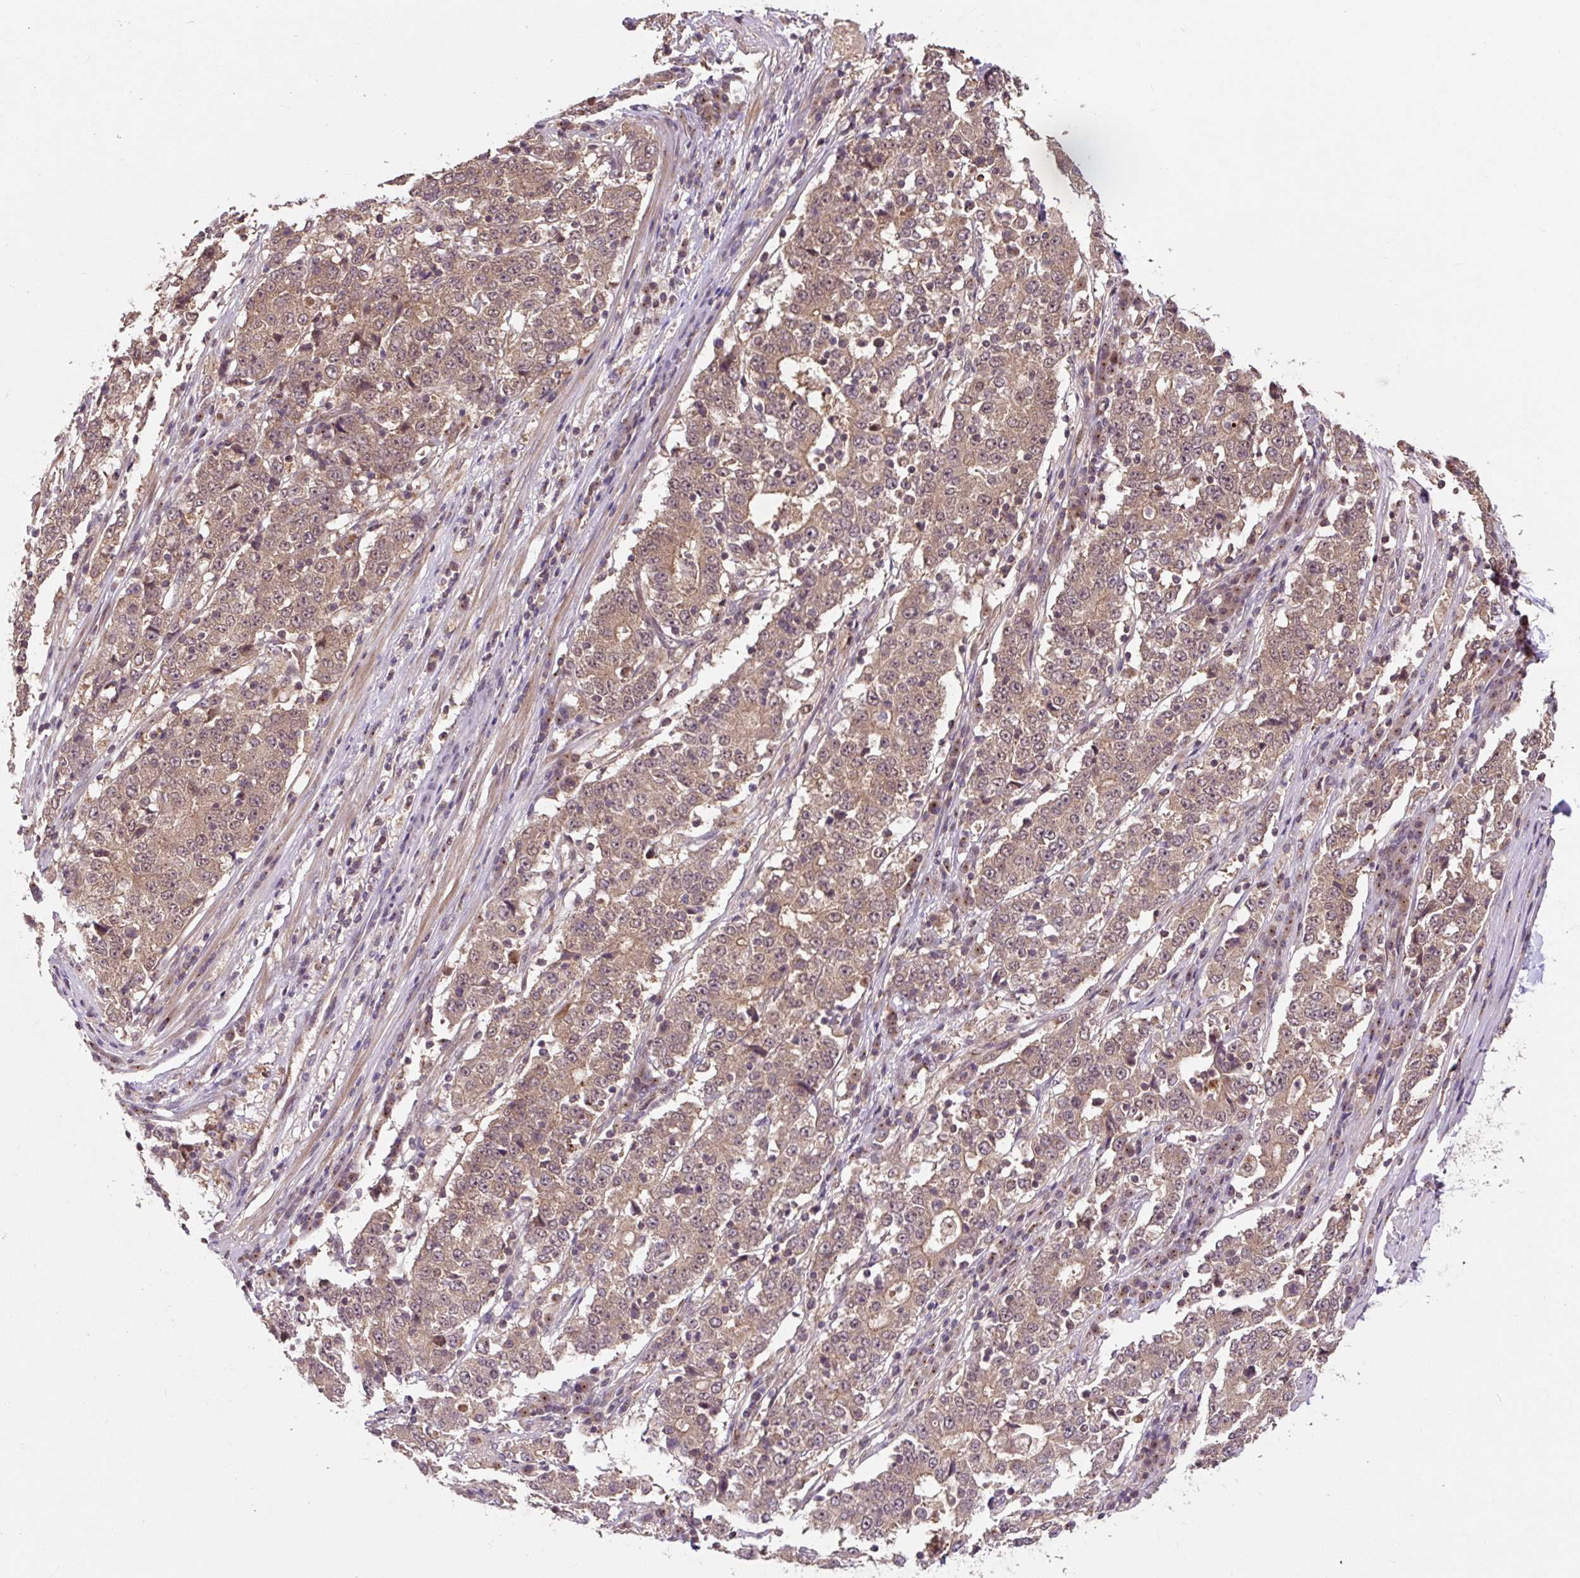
{"staining": {"intensity": "moderate", "quantity": ">75%", "location": "cytoplasmic/membranous"}, "tissue": "stomach cancer", "cell_type": "Tumor cells", "image_type": "cancer", "snomed": [{"axis": "morphology", "description": "Adenocarcinoma, NOS"}, {"axis": "topography", "description": "Stomach"}], "caption": "Stomach adenocarcinoma stained with a protein marker reveals moderate staining in tumor cells.", "gene": "MMS19", "patient": {"sex": "male", "age": 59}}